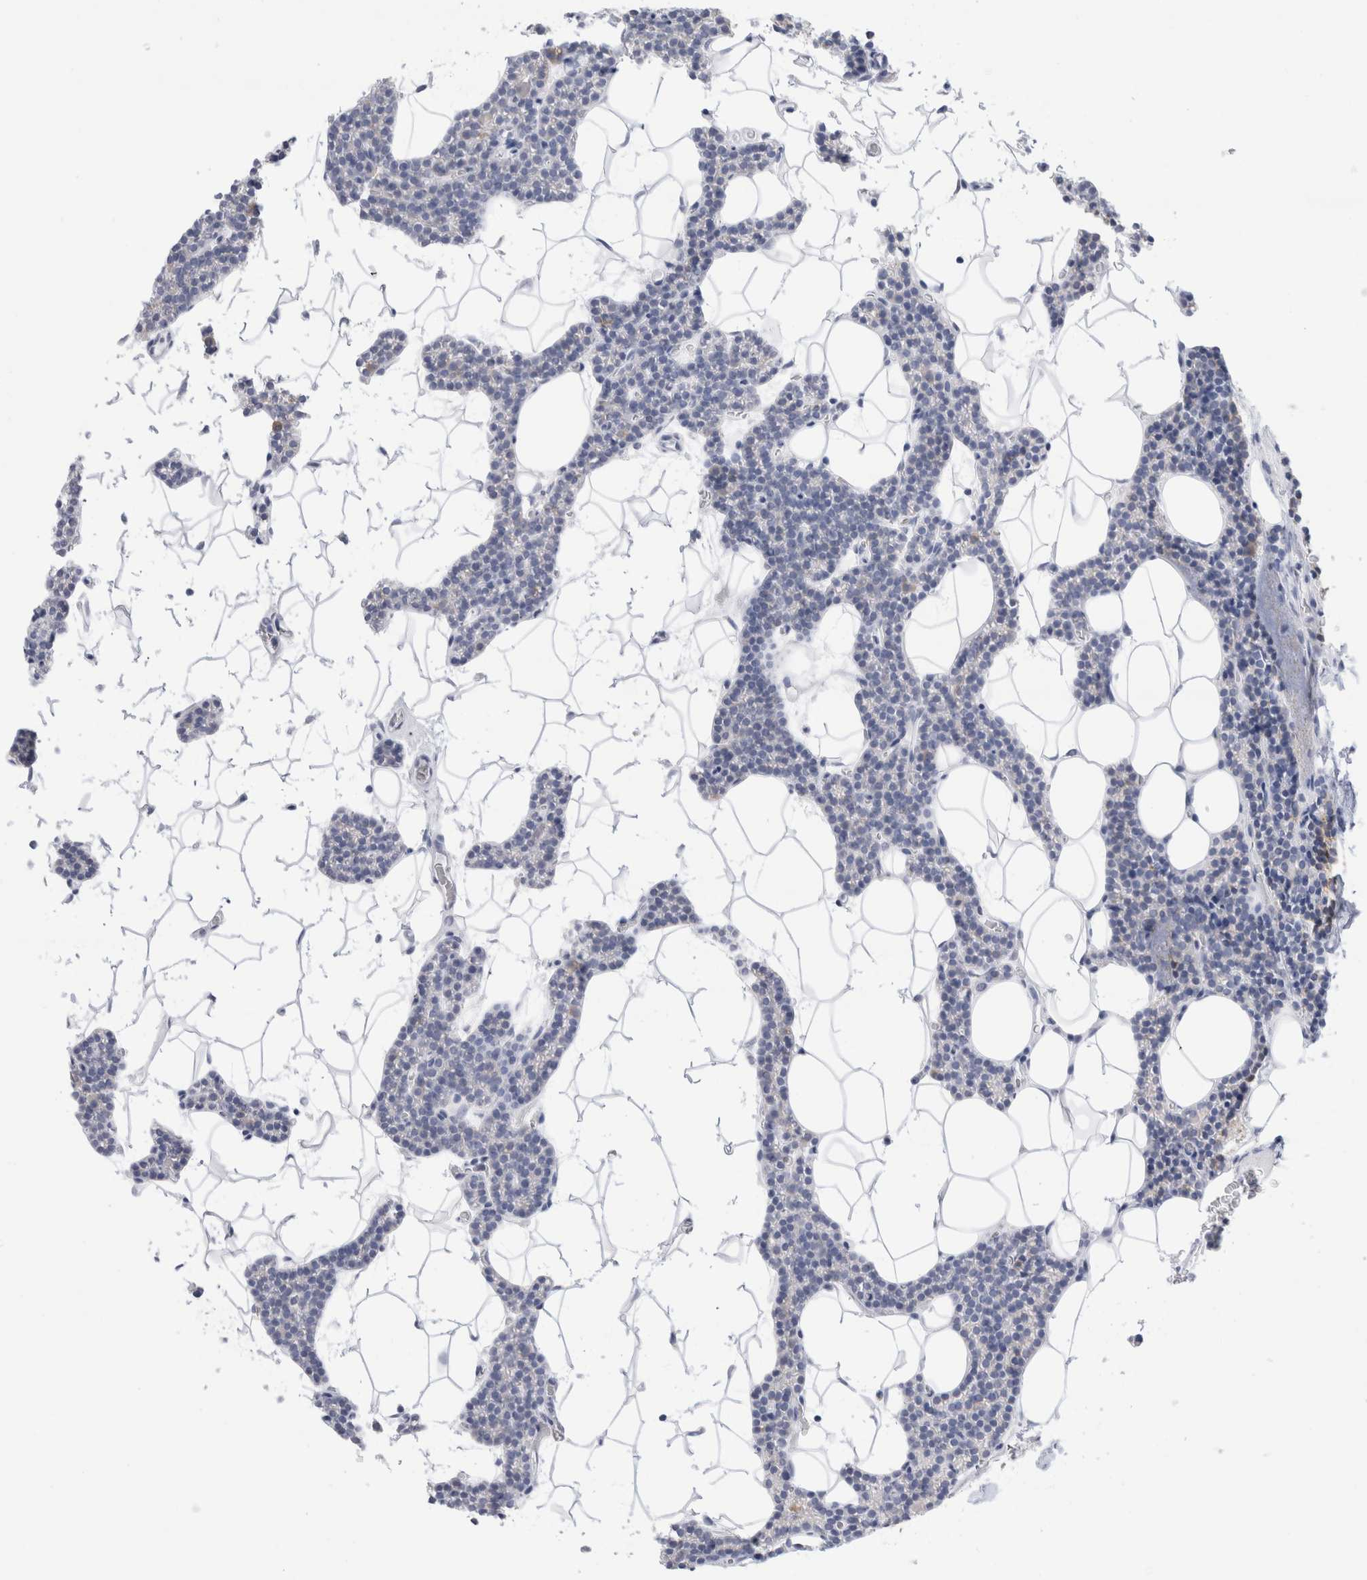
{"staining": {"intensity": "moderate", "quantity": "25%-75%", "location": "cytoplasmic/membranous"}, "tissue": "parathyroid gland", "cell_type": "Glandular cells", "image_type": "normal", "snomed": [{"axis": "morphology", "description": "Normal tissue, NOS"}, {"axis": "topography", "description": "Parathyroid gland"}], "caption": "Glandular cells demonstrate moderate cytoplasmic/membranous expression in about 25%-75% of cells in benign parathyroid gland.", "gene": "ECHDC2", "patient": {"sex": "male", "age": 42}}